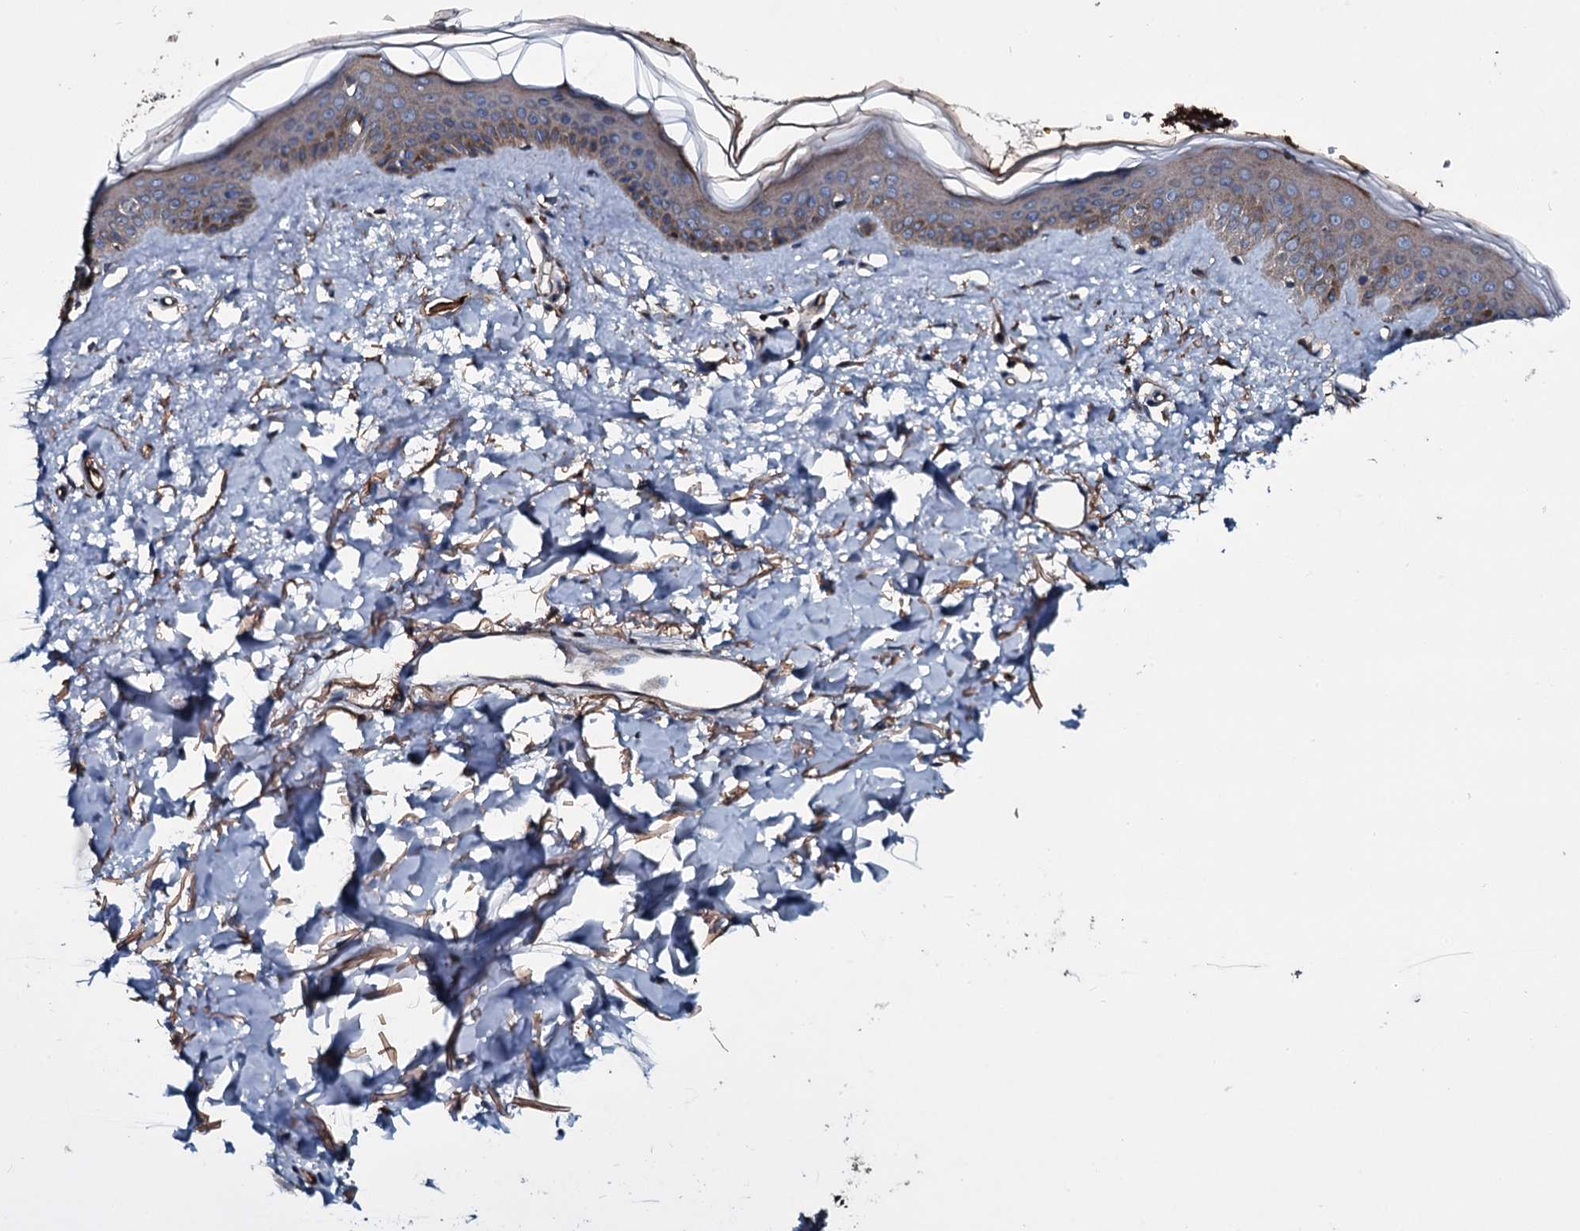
{"staining": {"intensity": "moderate", "quantity": ">75%", "location": "cytoplasmic/membranous"}, "tissue": "skin", "cell_type": "Fibroblasts", "image_type": "normal", "snomed": [{"axis": "morphology", "description": "Normal tissue, NOS"}, {"axis": "topography", "description": "Skin"}], "caption": "Skin stained with DAB (3,3'-diaminobenzidine) immunohistochemistry (IHC) reveals medium levels of moderate cytoplasmic/membranous expression in about >75% of fibroblasts. (DAB IHC with brightfield microscopy, high magnification).", "gene": "AARS1", "patient": {"sex": "female", "age": 58}}